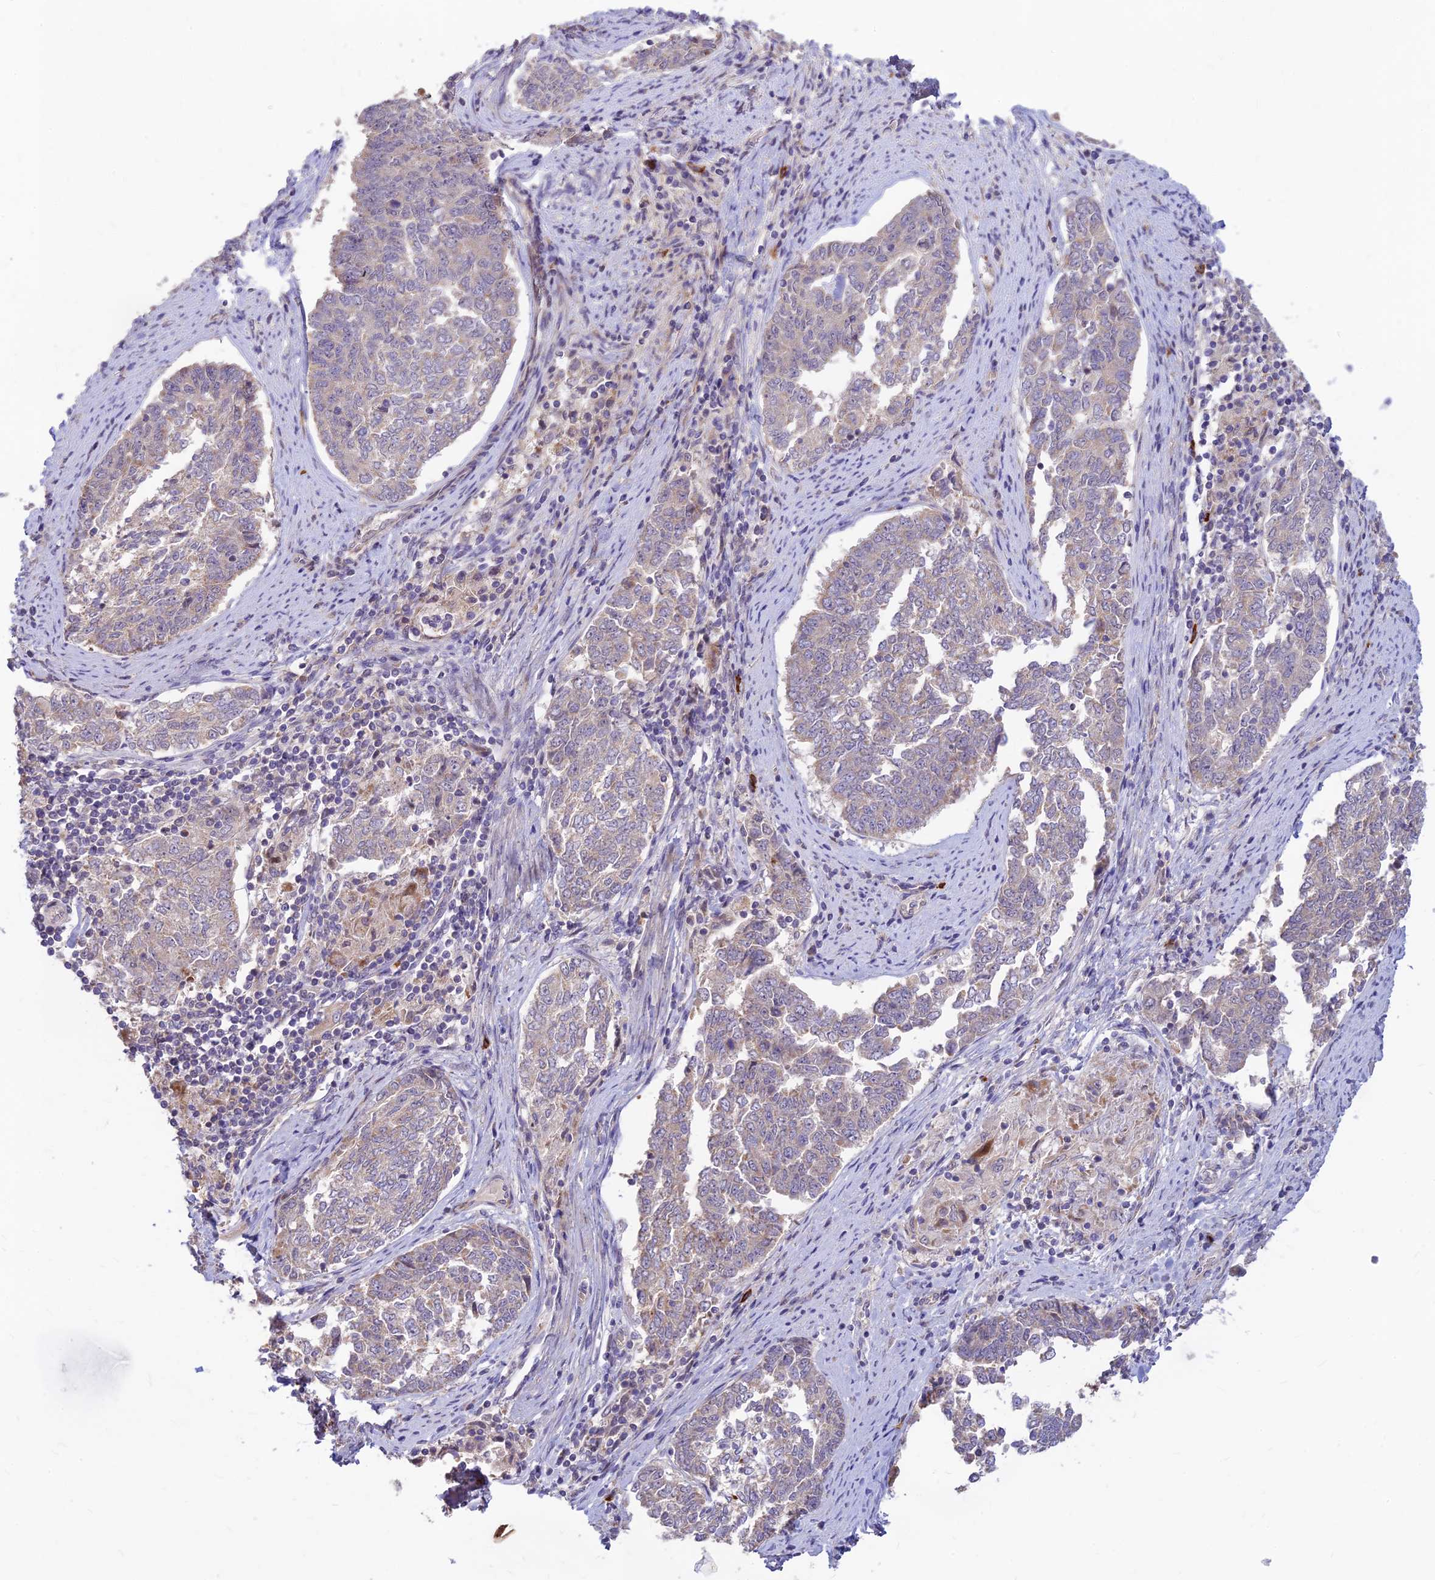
{"staining": {"intensity": "negative", "quantity": "none", "location": "none"}, "tissue": "endometrial cancer", "cell_type": "Tumor cells", "image_type": "cancer", "snomed": [{"axis": "morphology", "description": "Adenocarcinoma, NOS"}, {"axis": "topography", "description": "Endometrium"}], "caption": "An IHC photomicrograph of endometrial cancer is shown. There is no staining in tumor cells of endometrial cancer. (Stains: DAB immunohistochemistry with hematoxylin counter stain, Microscopy: brightfield microscopy at high magnification).", "gene": "ASPDH", "patient": {"sex": "female", "age": 80}}